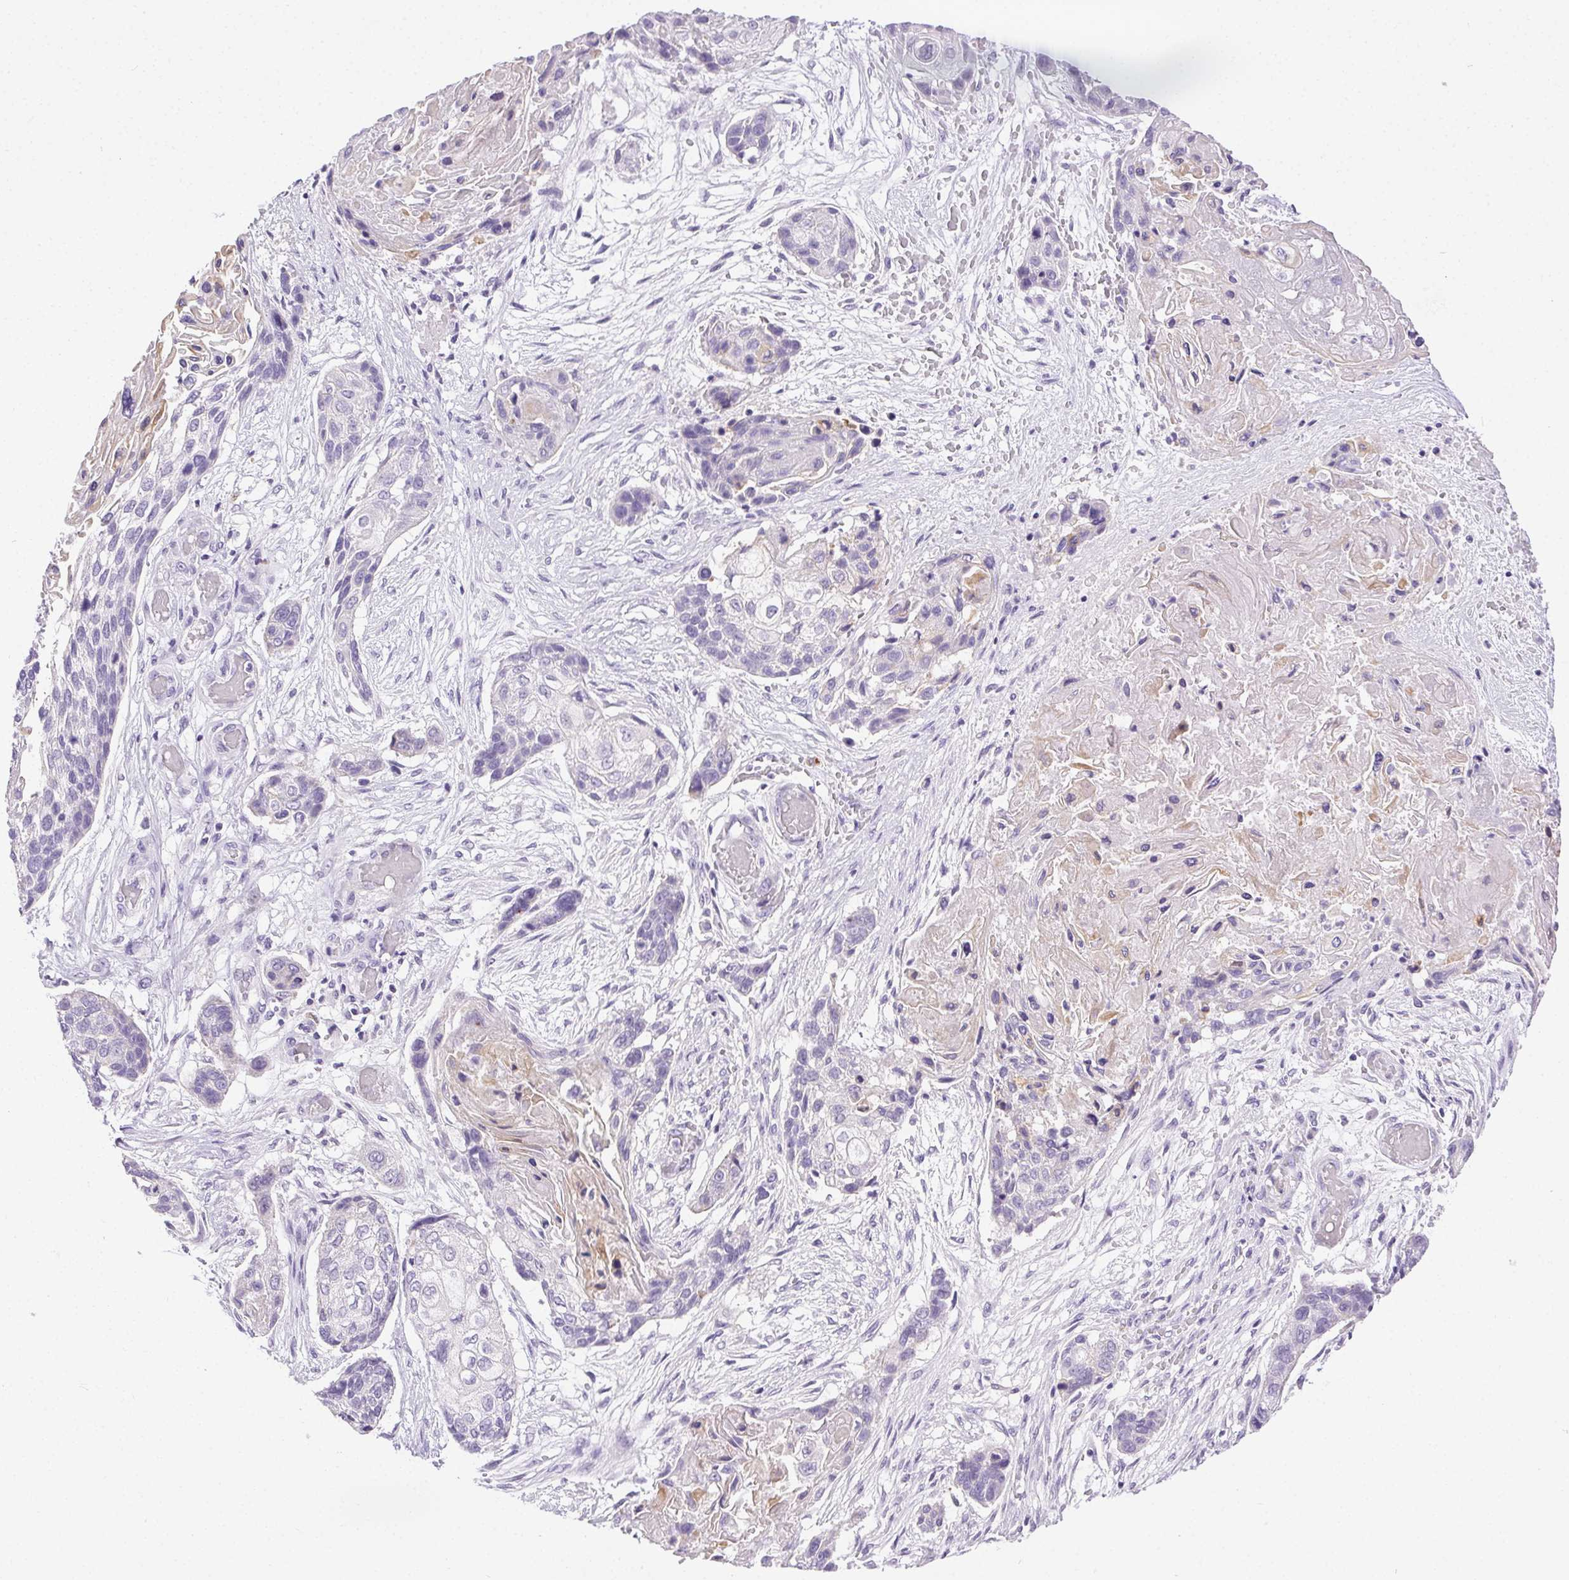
{"staining": {"intensity": "negative", "quantity": "none", "location": "none"}, "tissue": "lung cancer", "cell_type": "Tumor cells", "image_type": "cancer", "snomed": [{"axis": "morphology", "description": "Squamous cell carcinoma, NOS"}, {"axis": "topography", "description": "Lung"}], "caption": "Histopathology image shows no significant protein positivity in tumor cells of lung cancer (squamous cell carcinoma).", "gene": "C20orf85", "patient": {"sex": "male", "age": 69}}